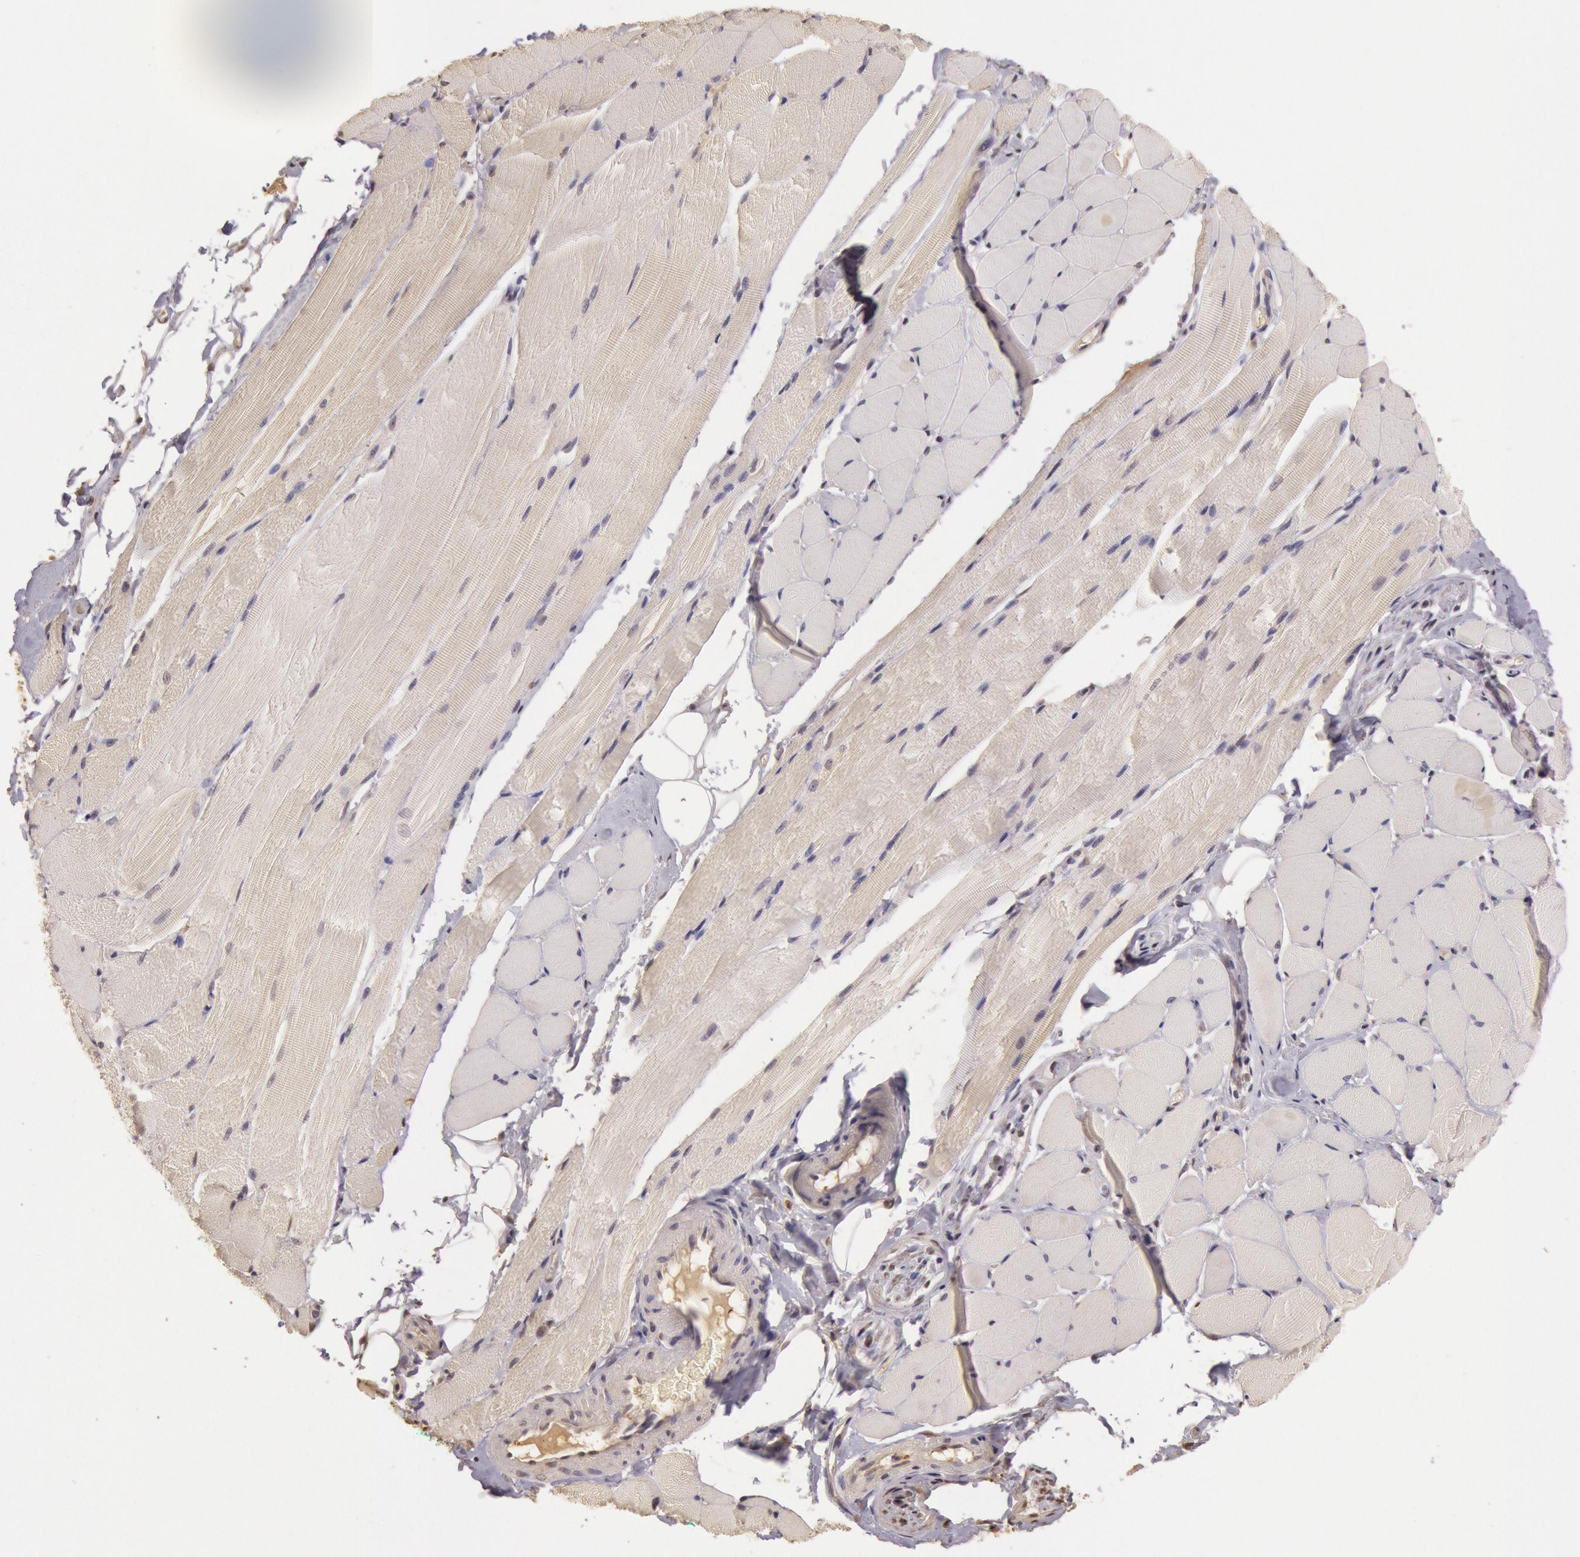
{"staining": {"intensity": "moderate", "quantity": ">75%", "location": "nuclear"}, "tissue": "adipose tissue", "cell_type": "Adipocytes", "image_type": "normal", "snomed": [{"axis": "morphology", "description": "Normal tissue, NOS"}, {"axis": "morphology", "description": "Sarcoma, NOS"}, {"axis": "topography", "description": "Skin"}, {"axis": "topography", "description": "Soft tissue"}], "caption": "Immunohistochemistry (IHC) of unremarkable adipose tissue displays medium levels of moderate nuclear expression in approximately >75% of adipocytes. (IHC, brightfield microscopy, high magnification).", "gene": "SOD1", "patient": {"sex": "female", "age": 51}}